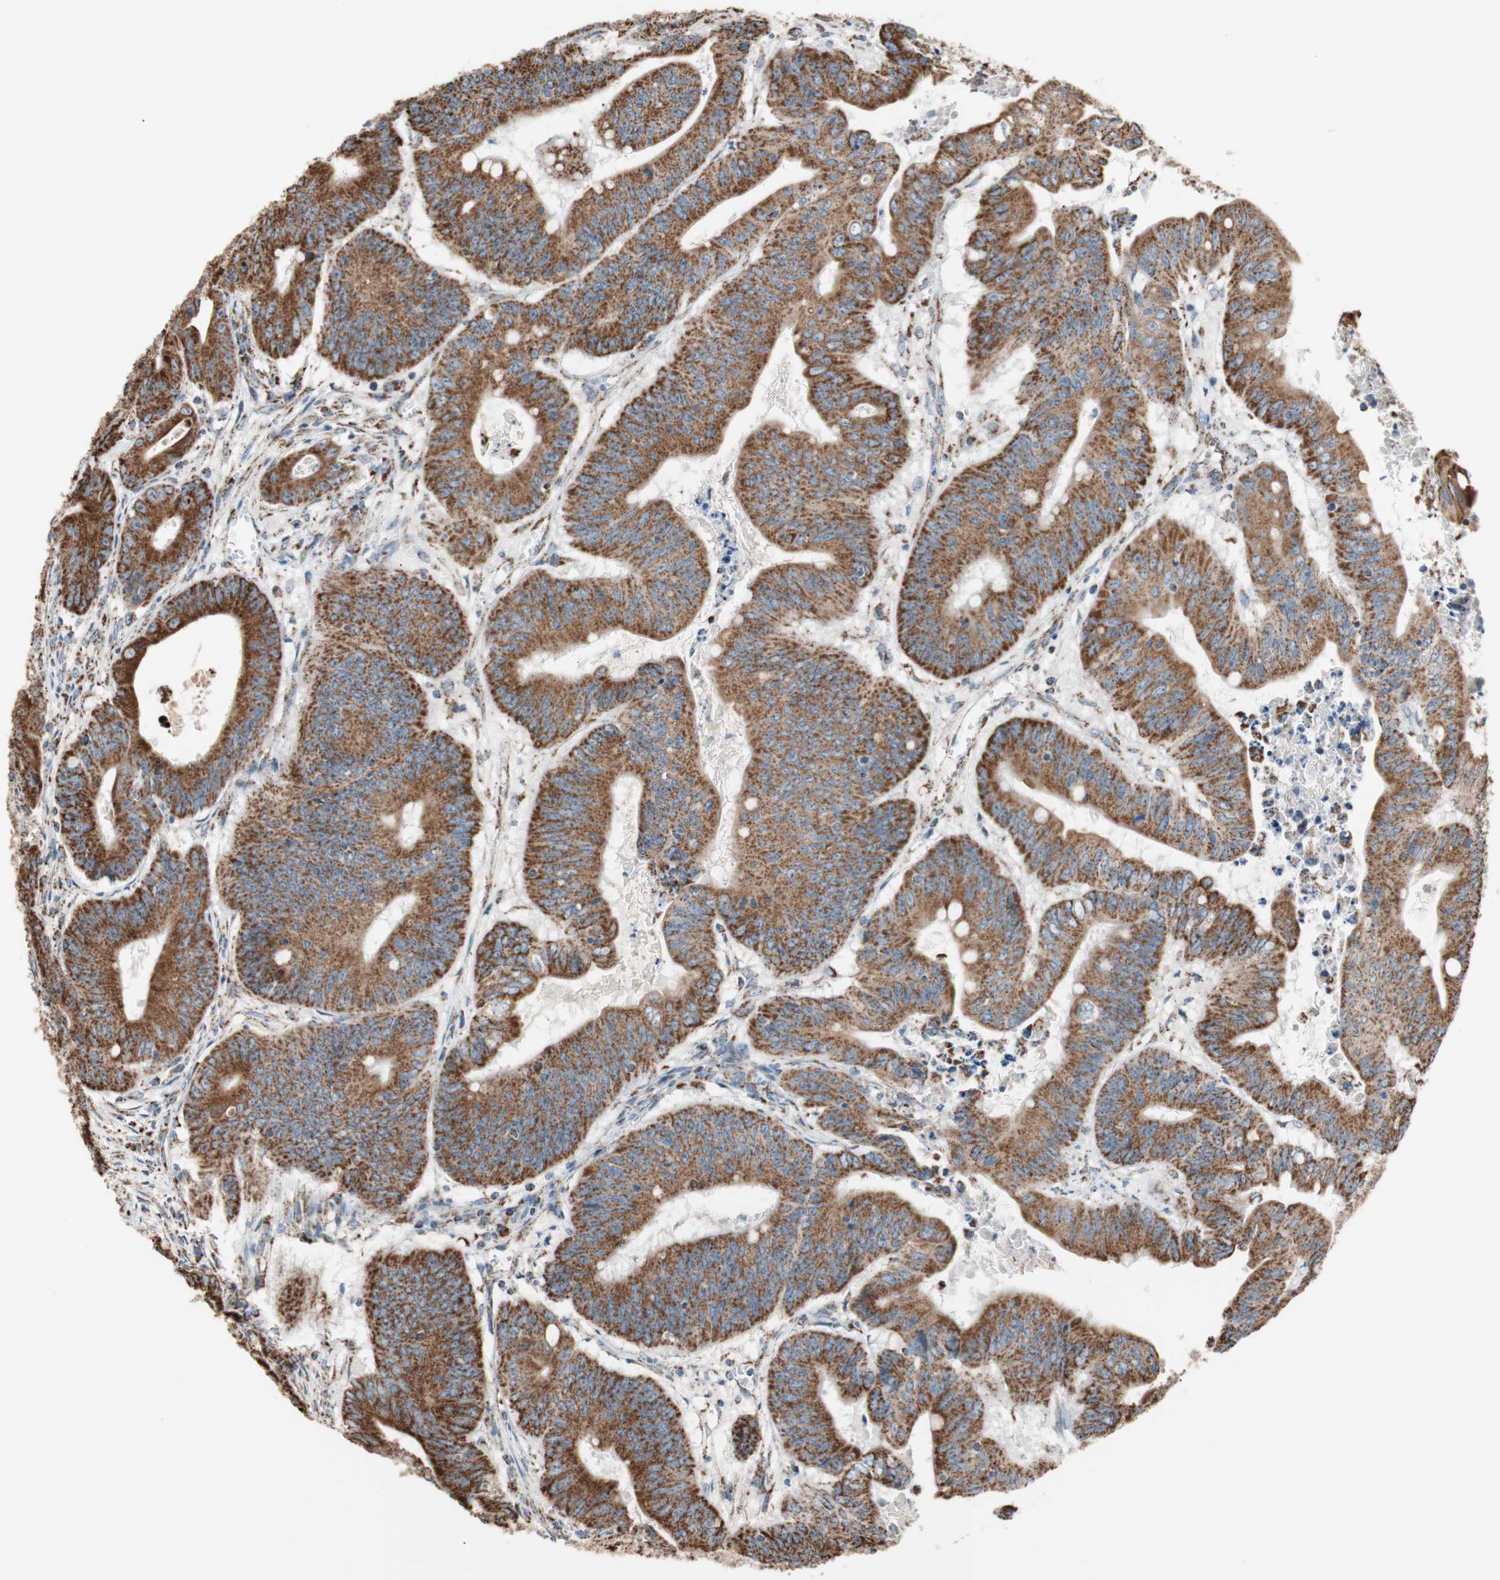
{"staining": {"intensity": "strong", "quantity": ">75%", "location": "cytoplasmic/membranous"}, "tissue": "colorectal cancer", "cell_type": "Tumor cells", "image_type": "cancer", "snomed": [{"axis": "morphology", "description": "Adenocarcinoma, NOS"}, {"axis": "topography", "description": "Colon"}], "caption": "This is a histology image of immunohistochemistry (IHC) staining of colorectal cancer (adenocarcinoma), which shows strong expression in the cytoplasmic/membranous of tumor cells.", "gene": "PCSK4", "patient": {"sex": "male", "age": 45}}